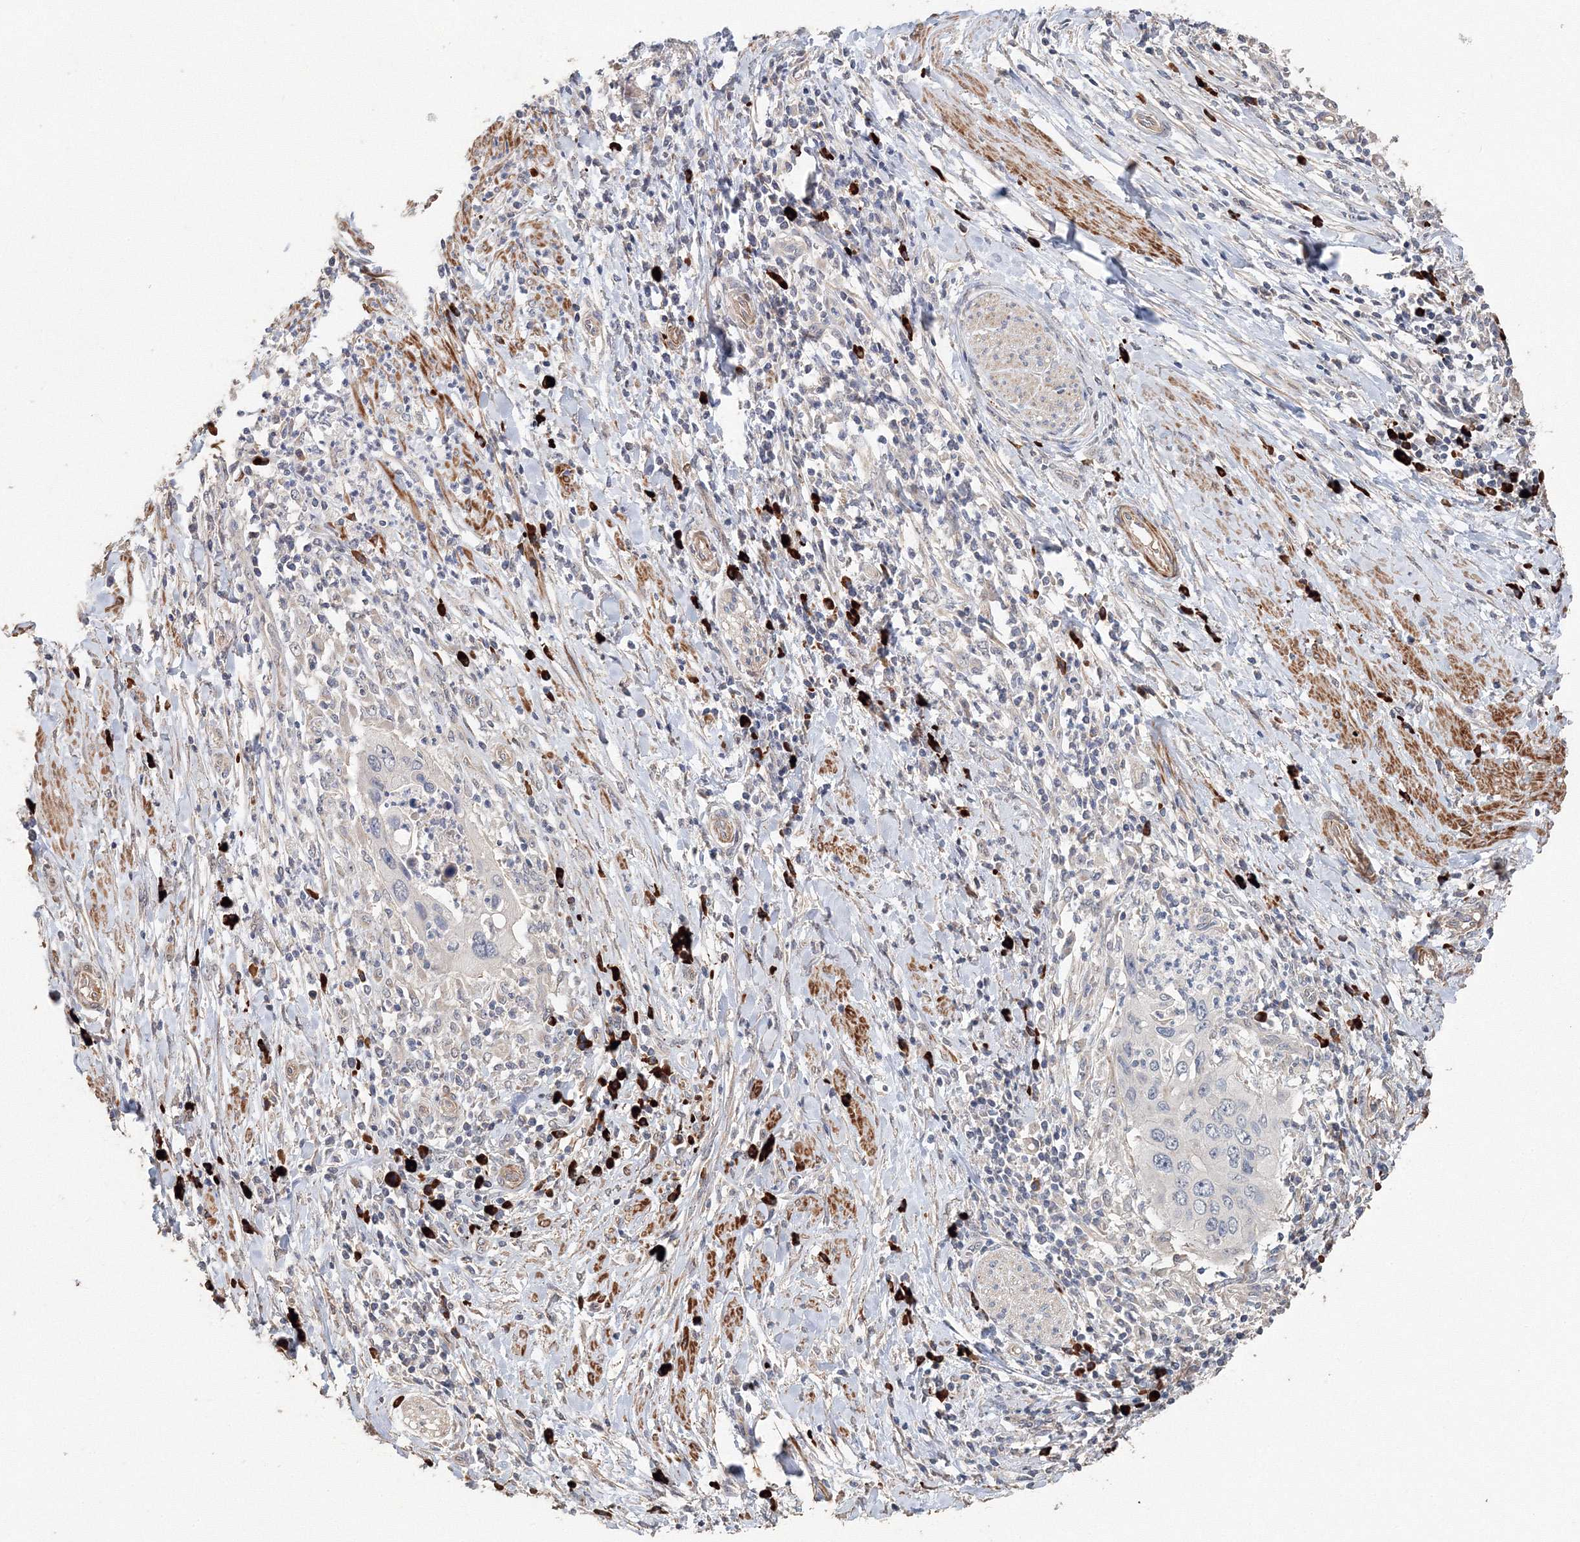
{"staining": {"intensity": "negative", "quantity": "none", "location": "none"}, "tissue": "cervical cancer", "cell_type": "Tumor cells", "image_type": "cancer", "snomed": [{"axis": "morphology", "description": "Squamous cell carcinoma, NOS"}, {"axis": "topography", "description": "Cervix"}], "caption": "Immunohistochemistry of human cervical cancer (squamous cell carcinoma) reveals no expression in tumor cells.", "gene": "NALF2", "patient": {"sex": "female", "age": 38}}